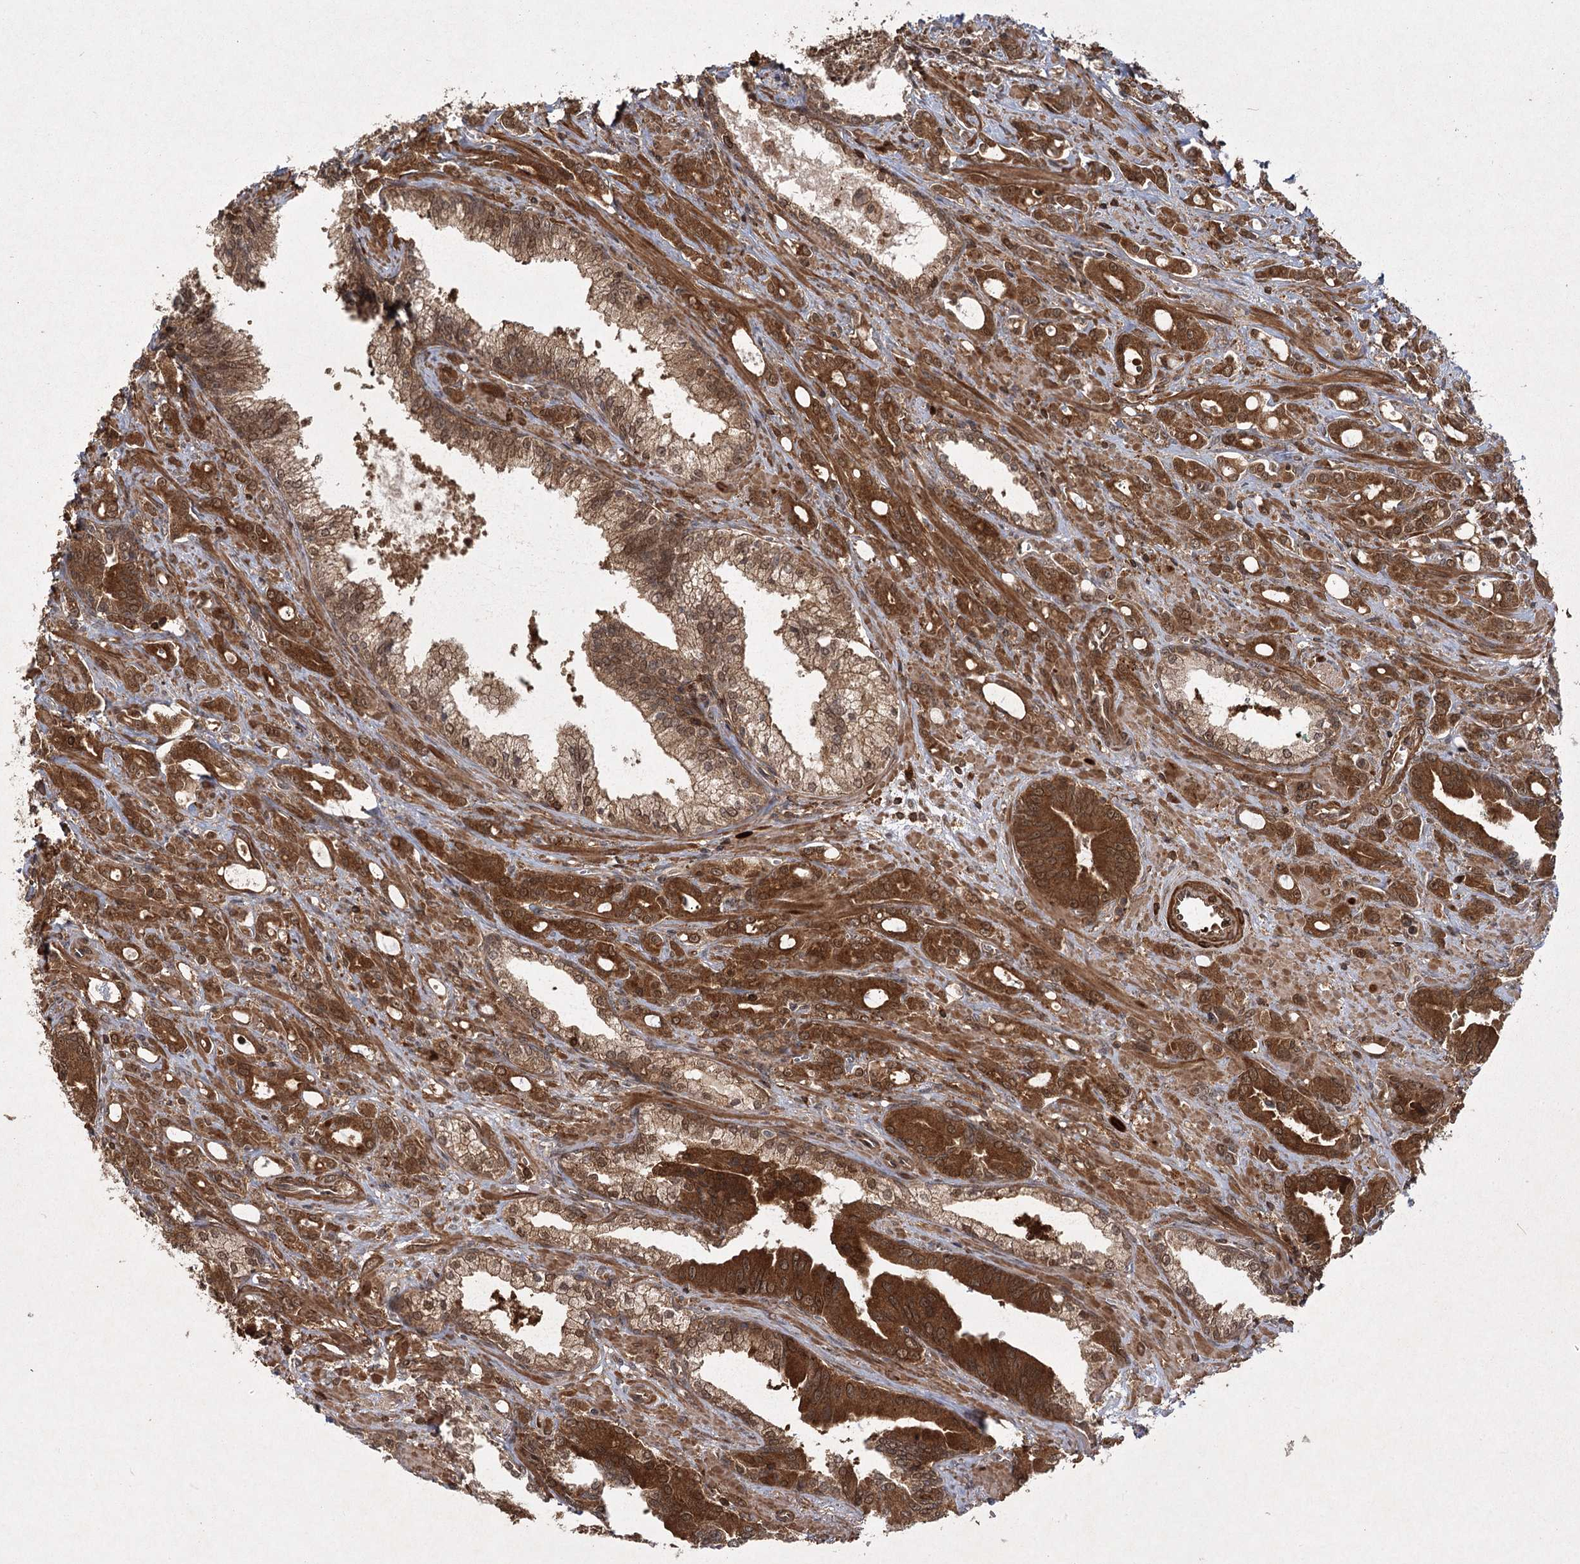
{"staining": {"intensity": "strong", "quantity": ">75%", "location": "cytoplasmic/membranous,nuclear"}, "tissue": "prostate cancer", "cell_type": "Tumor cells", "image_type": "cancer", "snomed": [{"axis": "morphology", "description": "Adenocarcinoma, High grade"}, {"axis": "topography", "description": "Prostate"}], "caption": "There is high levels of strong cytoplasmic/membranous and nuclear staining in tumor cells of prostate adenocarcinoma (high-grade), as demonstrated by immunohistochemical staining (brown color).", "gene": "MDFIC", "patient": {"sex": "male", "age": 72}}